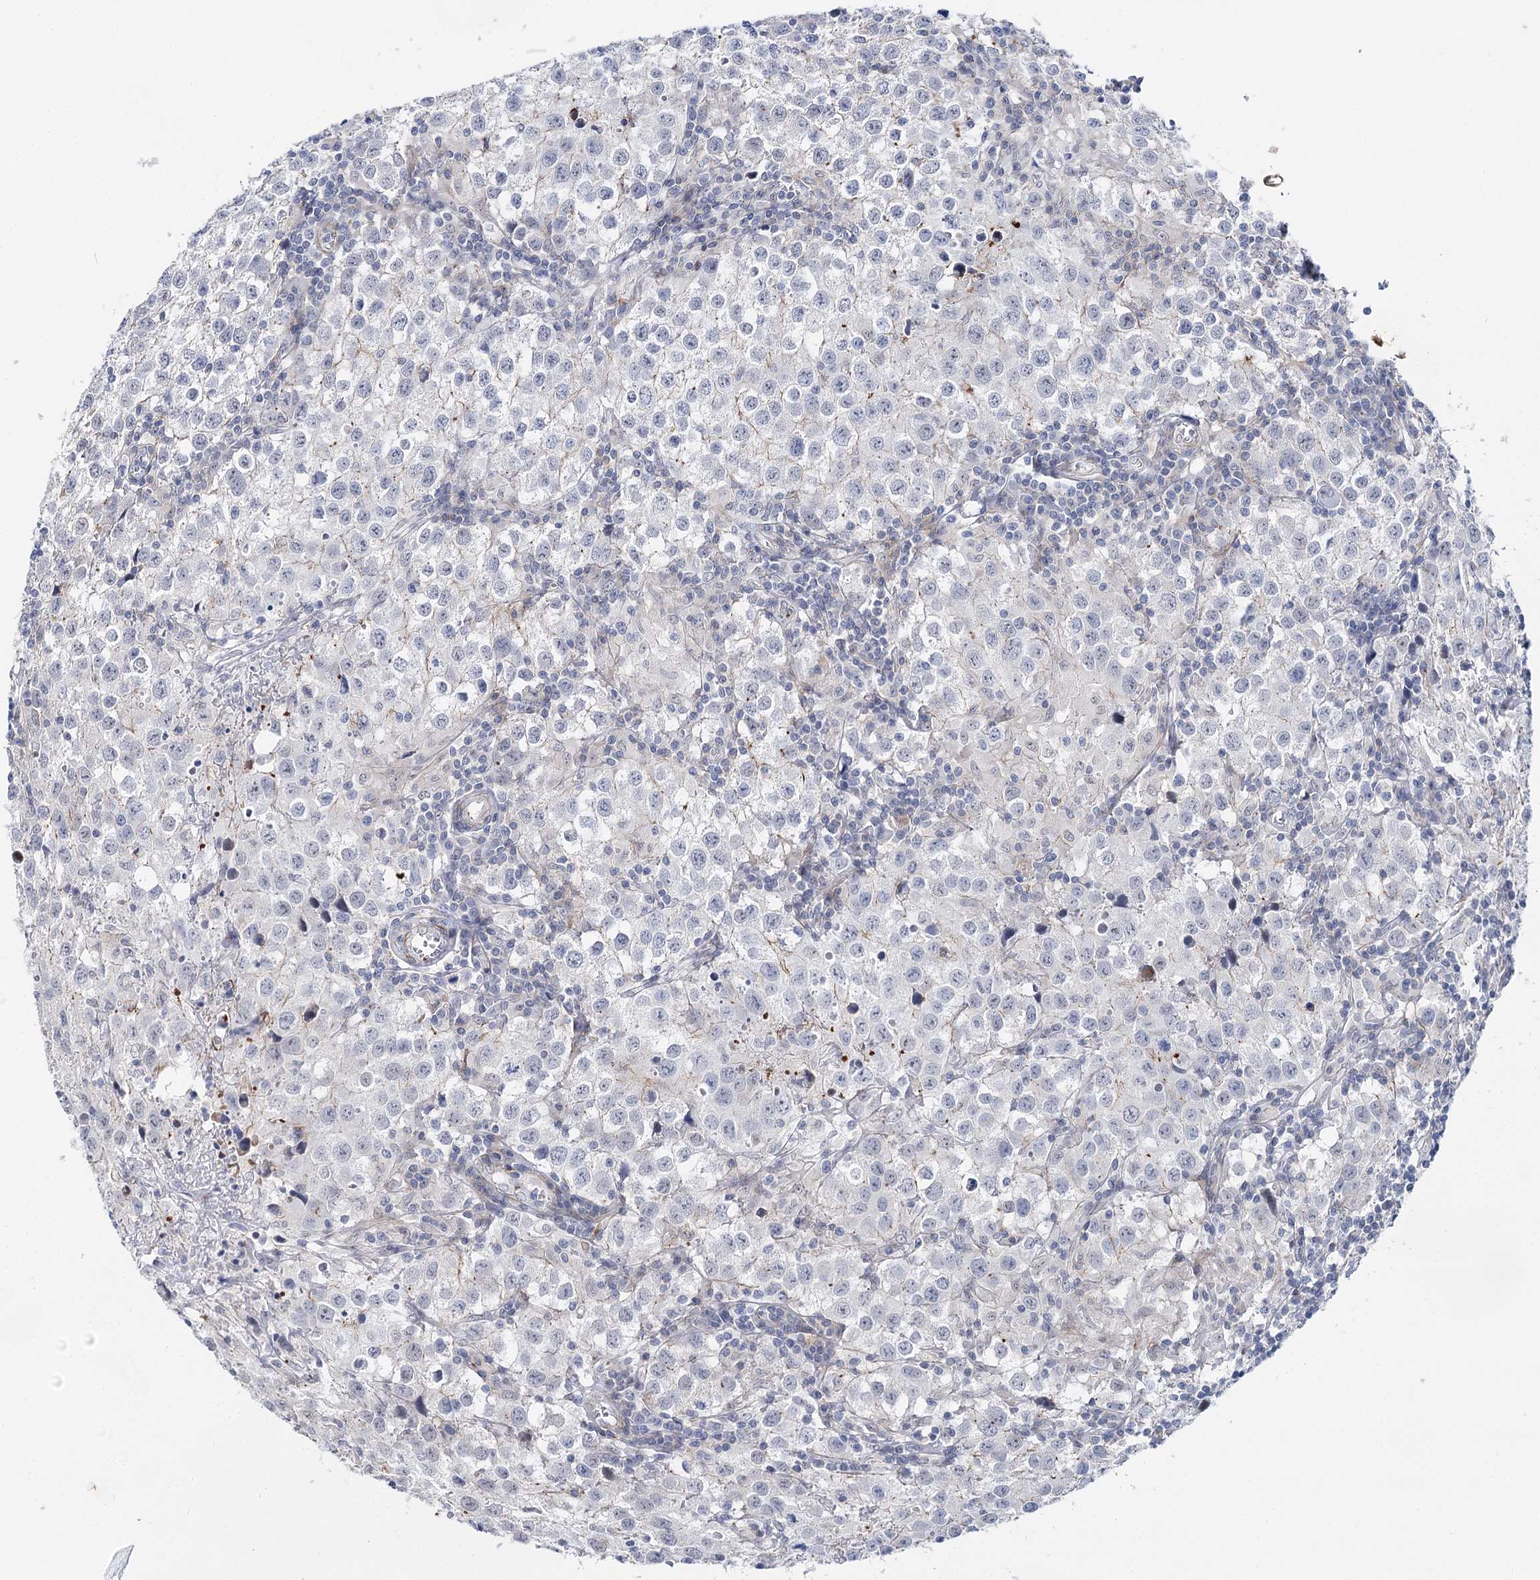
{"staining": {"intensity": "negative", "quantity": "none", "location": "none"}, "tissue": "testis cancer", "cell_type": "Tumor cells", "image_type": "cancer", "snomed": [{"axis": "morphology", "description": "Seminoma, NOS"}, {"axis": "morphology", "description": "Carcinoma, Embryonal, NOS"}, {"axis": "topography", "description": "Testis"}], "caption": "This is a image of immunohistochemistry staining of testis cancer (embryonal carcinoma), which shows no staining in tumor cells.", "gene": "AGXT2", "patient": {"sex": "male", "age": 43}}